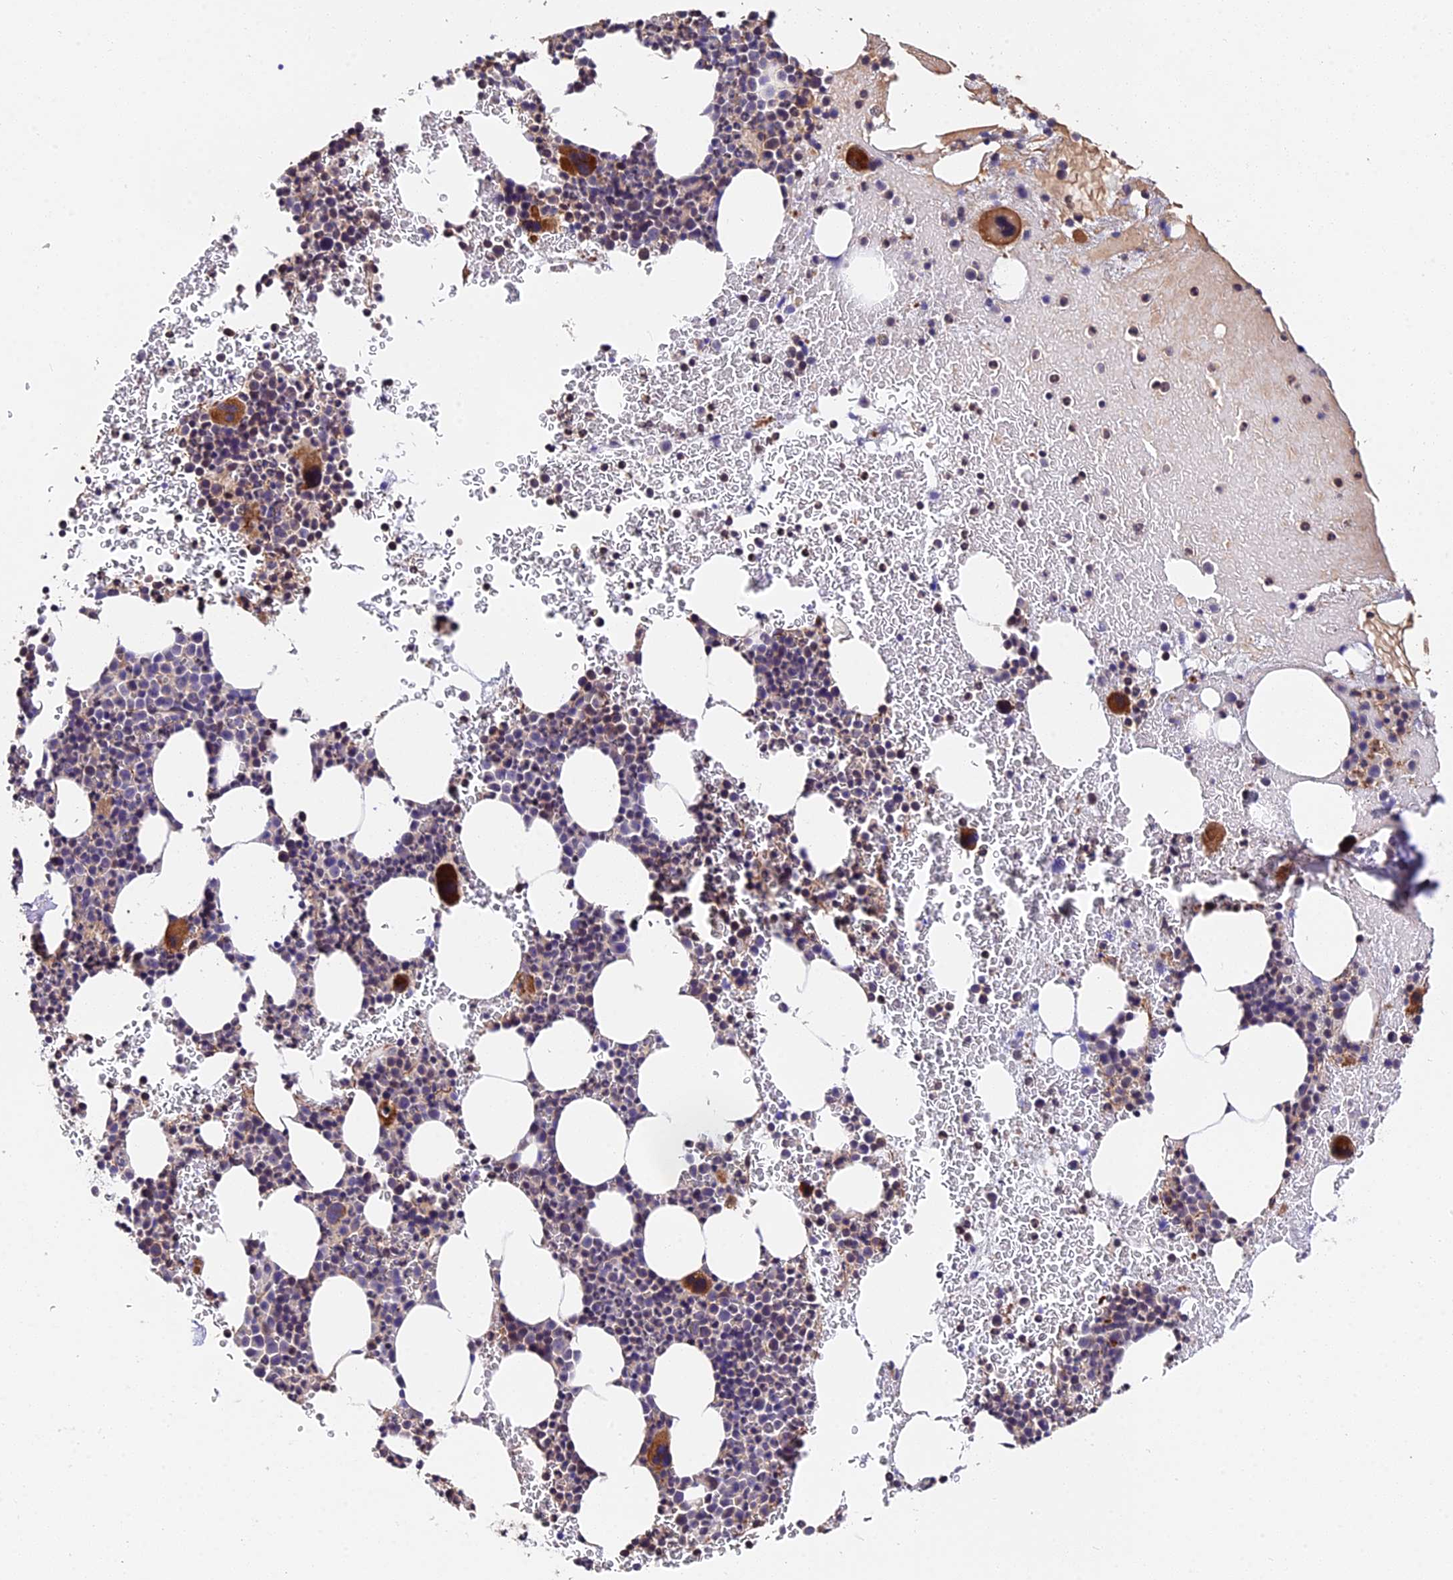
{"staining": {"intensity": "strong", "quantity": "<25%", "location": "cytoplasmic/membranous"}, "tissue": "bone marrow", "cell_type": "Hematopoietic cells", "image_type": "normal", "snomed": [{"axis": "morphology", "description": "Normal tissue, NOS"}, {"axis": "topography", "description": "Bone marrow"}], "caption": "Immunohistochemistry of benign bone marrow exhibits medium levels of strong cytoplasmic/membranous expression in approximately <25% of hematopoietic cells.", "gene": "TRMT1", "patient": {"sex": "female", "age": 83}}